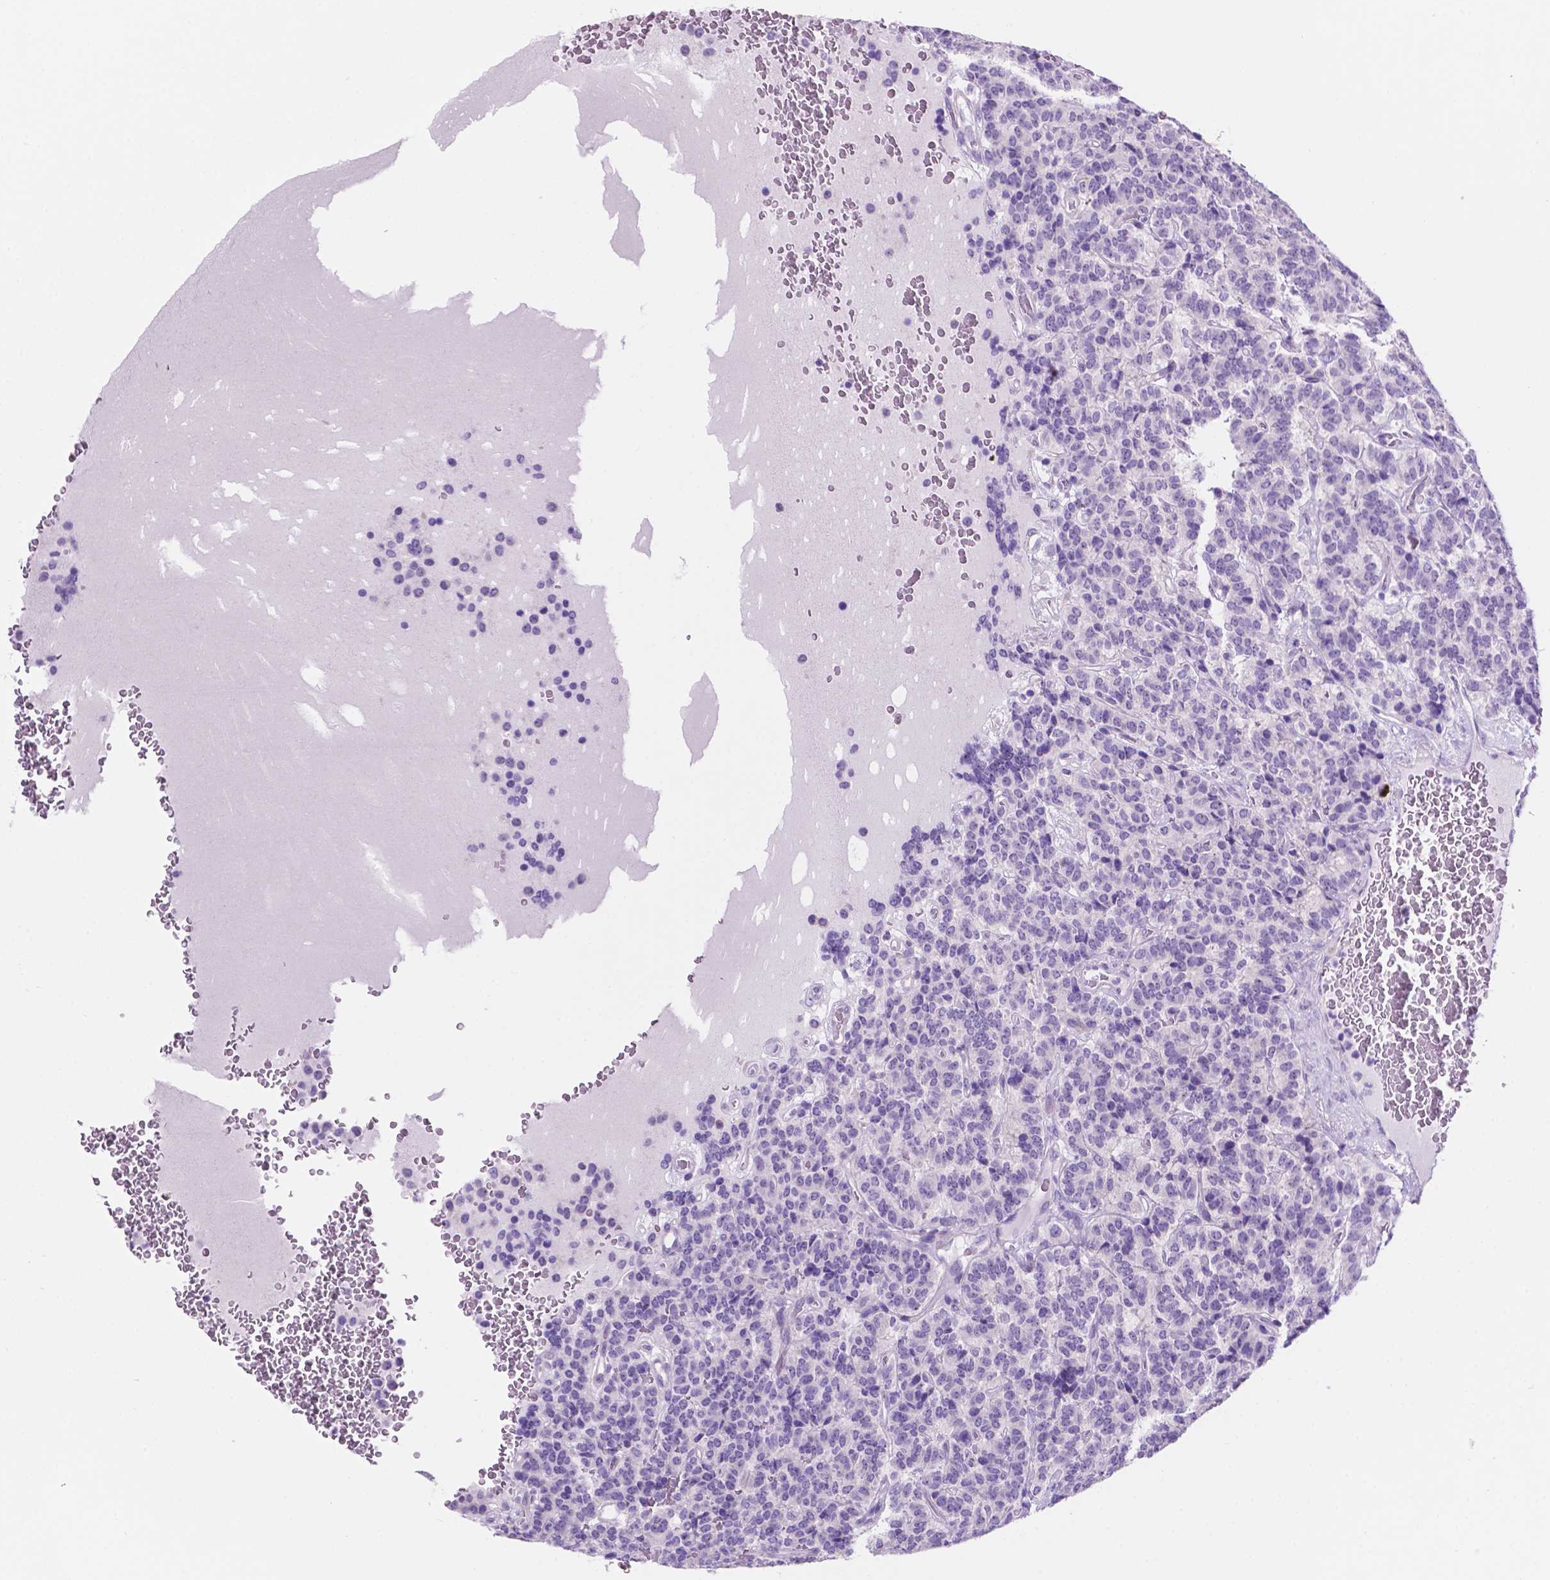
{"staining": {"intensity": "negative", "quantity": "none", "location": "none"}, "tissue": "carcinoid", "cell_type": "Tumor cells", "image_type": "cancer", "snomed": [{"axis": "morphology", "description": "Carcinoid, malignant, NOS"}, {"axis": "topography", "description": "Pancreas"}], "caption": "IHC of human carcinoid (malignant) shows no staining in tumor cells.", "gene": "SPDYA", "patient": {"sex": "male", "age": 36}}